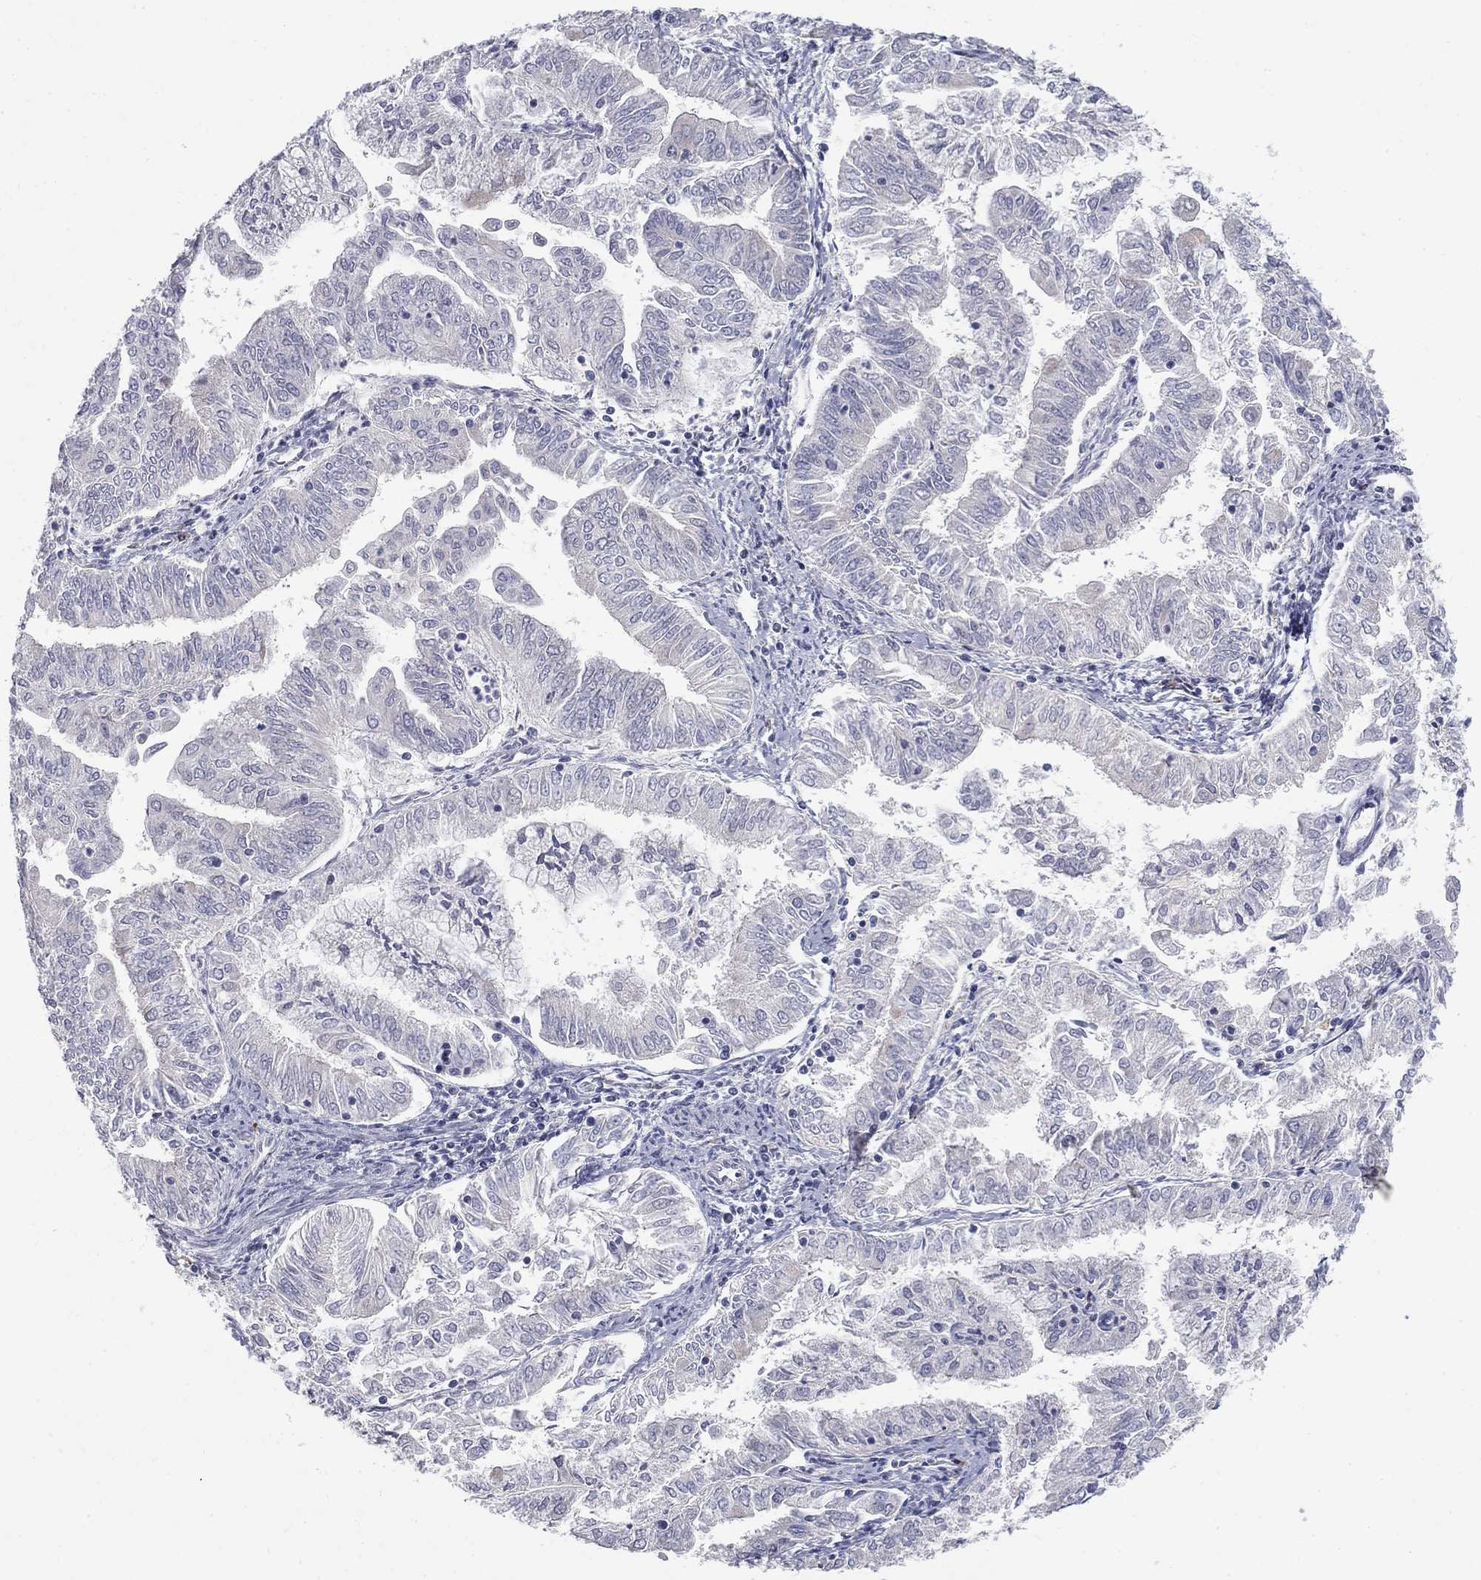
{"staining": {"intensity": "negative", "quantity": "none", "location": "none"}, "tissue": "endometrial cancer", "cell_type": "Tumor cells", "image_type": "cancer", "snomed": [{"axis": "morphology", "description": "Adenocarcinoma, NOS"}, {"axis": "topography", "description": "Endometrium"}], "caption": "Immunohistochemistry micrograph of human adenocarcinoma (endometrial) stained for a protein (brown), which displays no staining in tumor cells.", "gene": "NTRK2", "patient": {"sex": "female", "age": 56}}